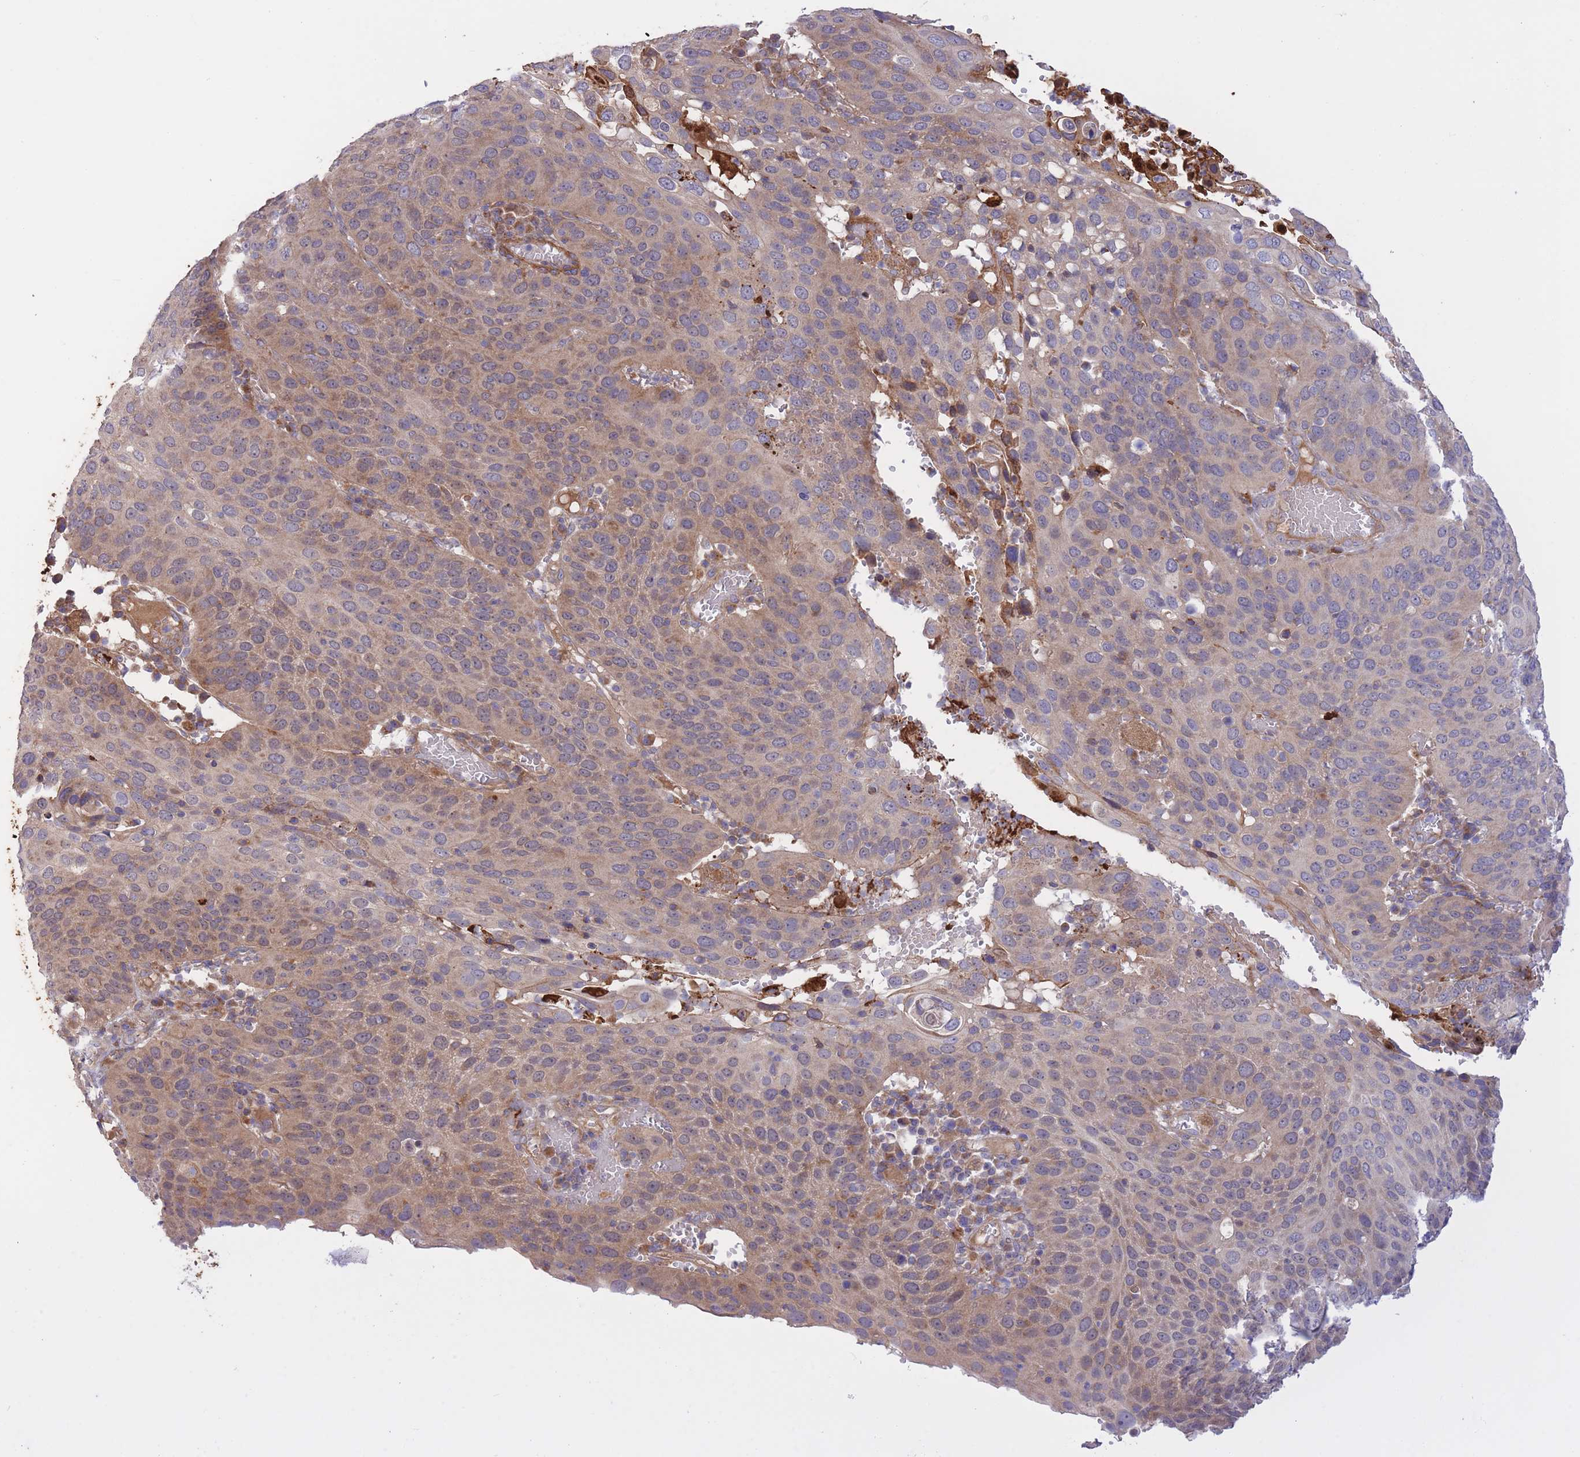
{"staining": {"intensity": "moderate", "quantity": "25%-75%", "location": "cytoplasmic/membranous"}, "tissue": "cervical cancer", "cell_type": "Tumor cells", "image_type": "cancer", "snomed": [{"axis": "morphology", "description": "Squamous cell carcinoma, NOS"}, {"axis": "topography", "description": "Cervix"}], "caption": "Immunohistochemistry of cervical cancer (squamous cell carcinoma) exhibits medium levels of moderate cytoplasmic/membranous expression in about 25%-75% of tumor cells.", "gene": "ATP13A2", "patient": {"sex": "female", "age": 36}}